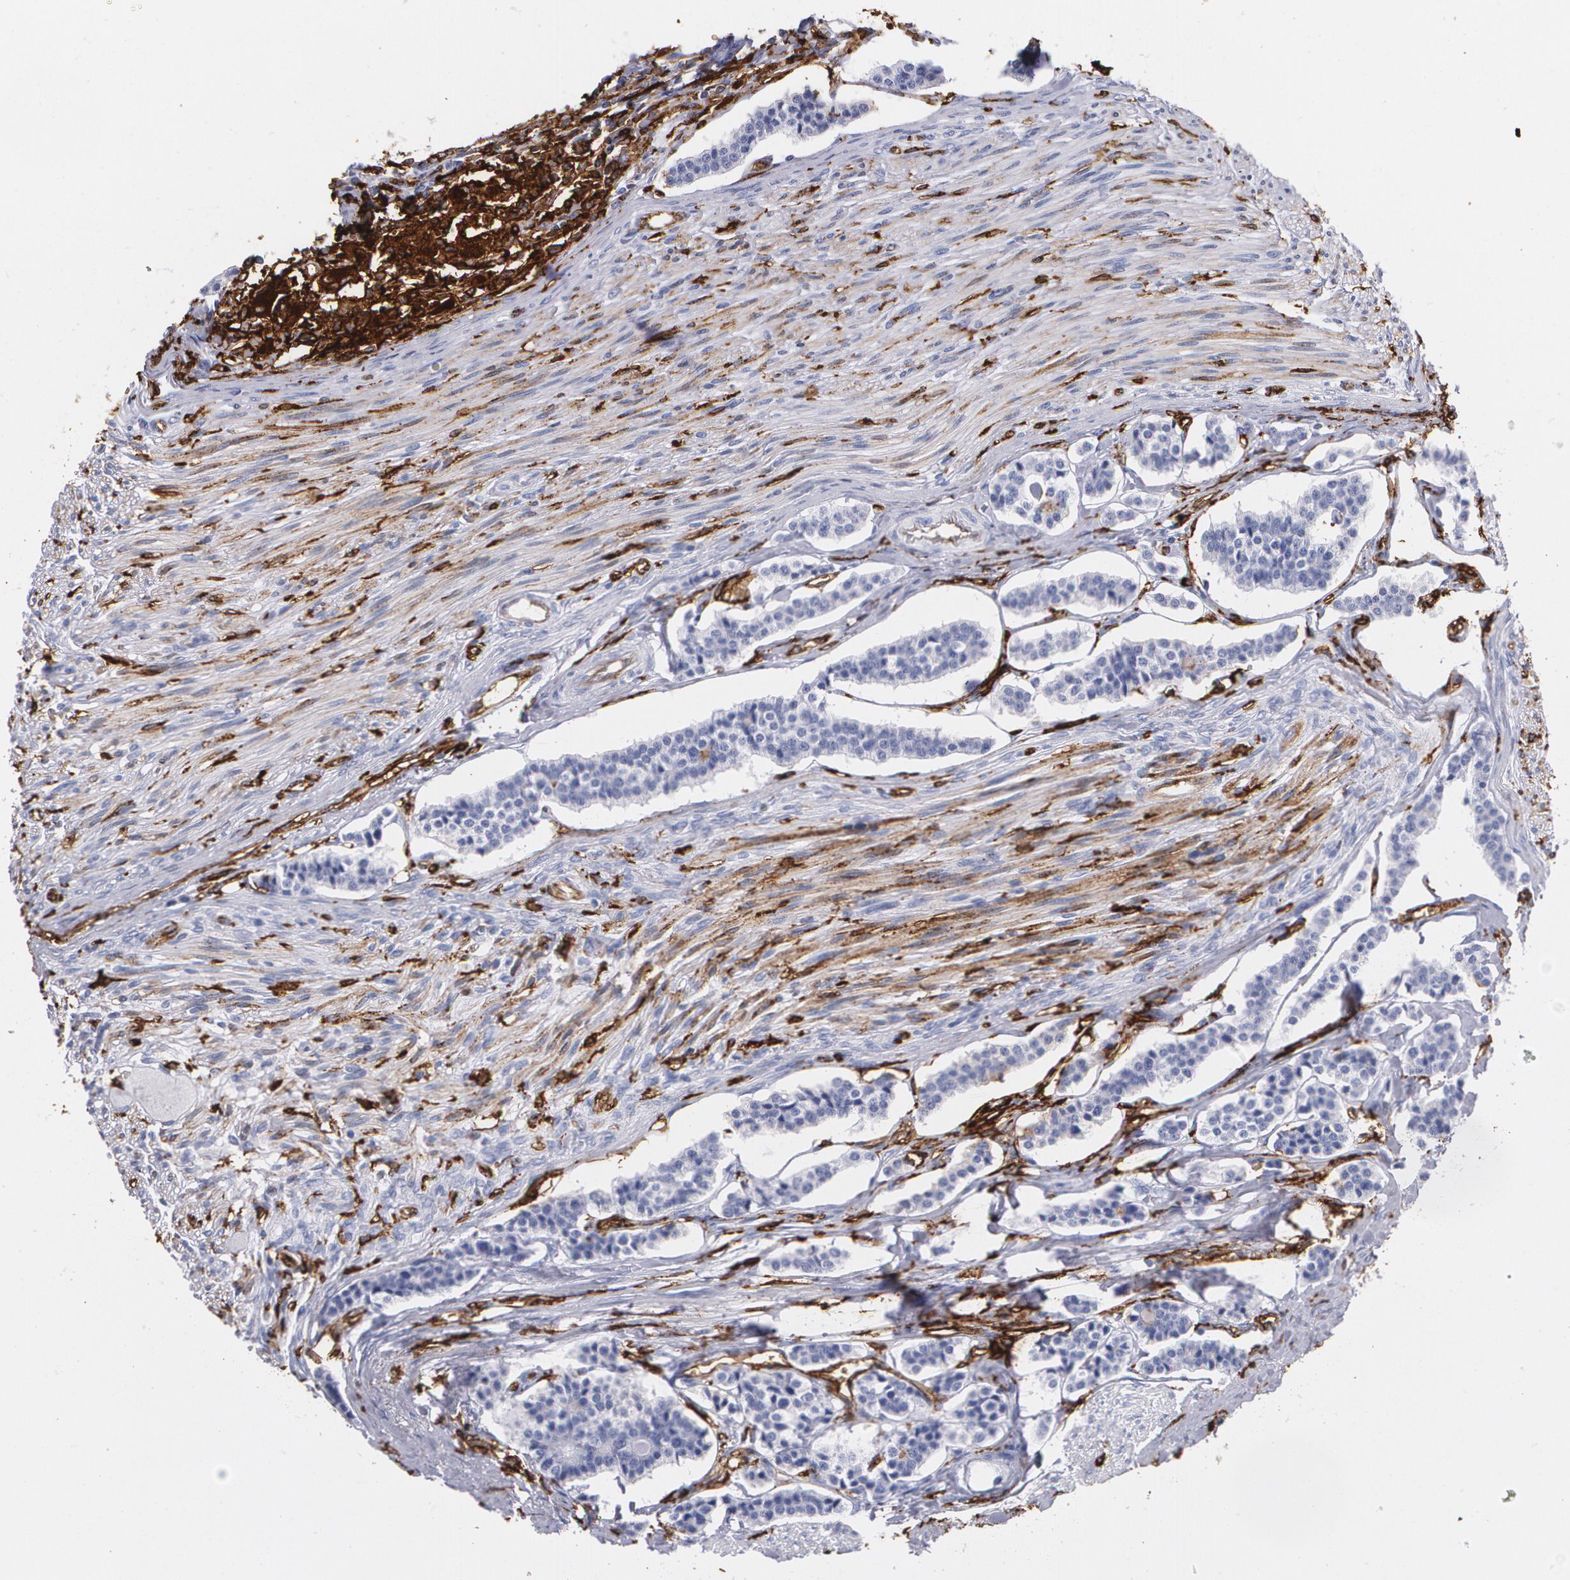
{"staining": {"intensity": "weak", "quantity": "25%-75%", "location": "cytoplasmic/membranous"}, "tissue": "carcinoid", "cell_type": "Tumor cells", "image_type": "cancer", "snomed": [{"axis": "morphology", "description": "Carcinoid, malignant, NOS"}, {"axis": "topography", "description": "Small intestine"}], "caption": "Carcinoid stained with DAB immunohistochemistry demonstrates low levels of weak cytoplasmic/membranous expression in about 25%-75% of tumor cells.", "gene": "HLA-DRA", "patient": {"sex": "male", "age": 63}}